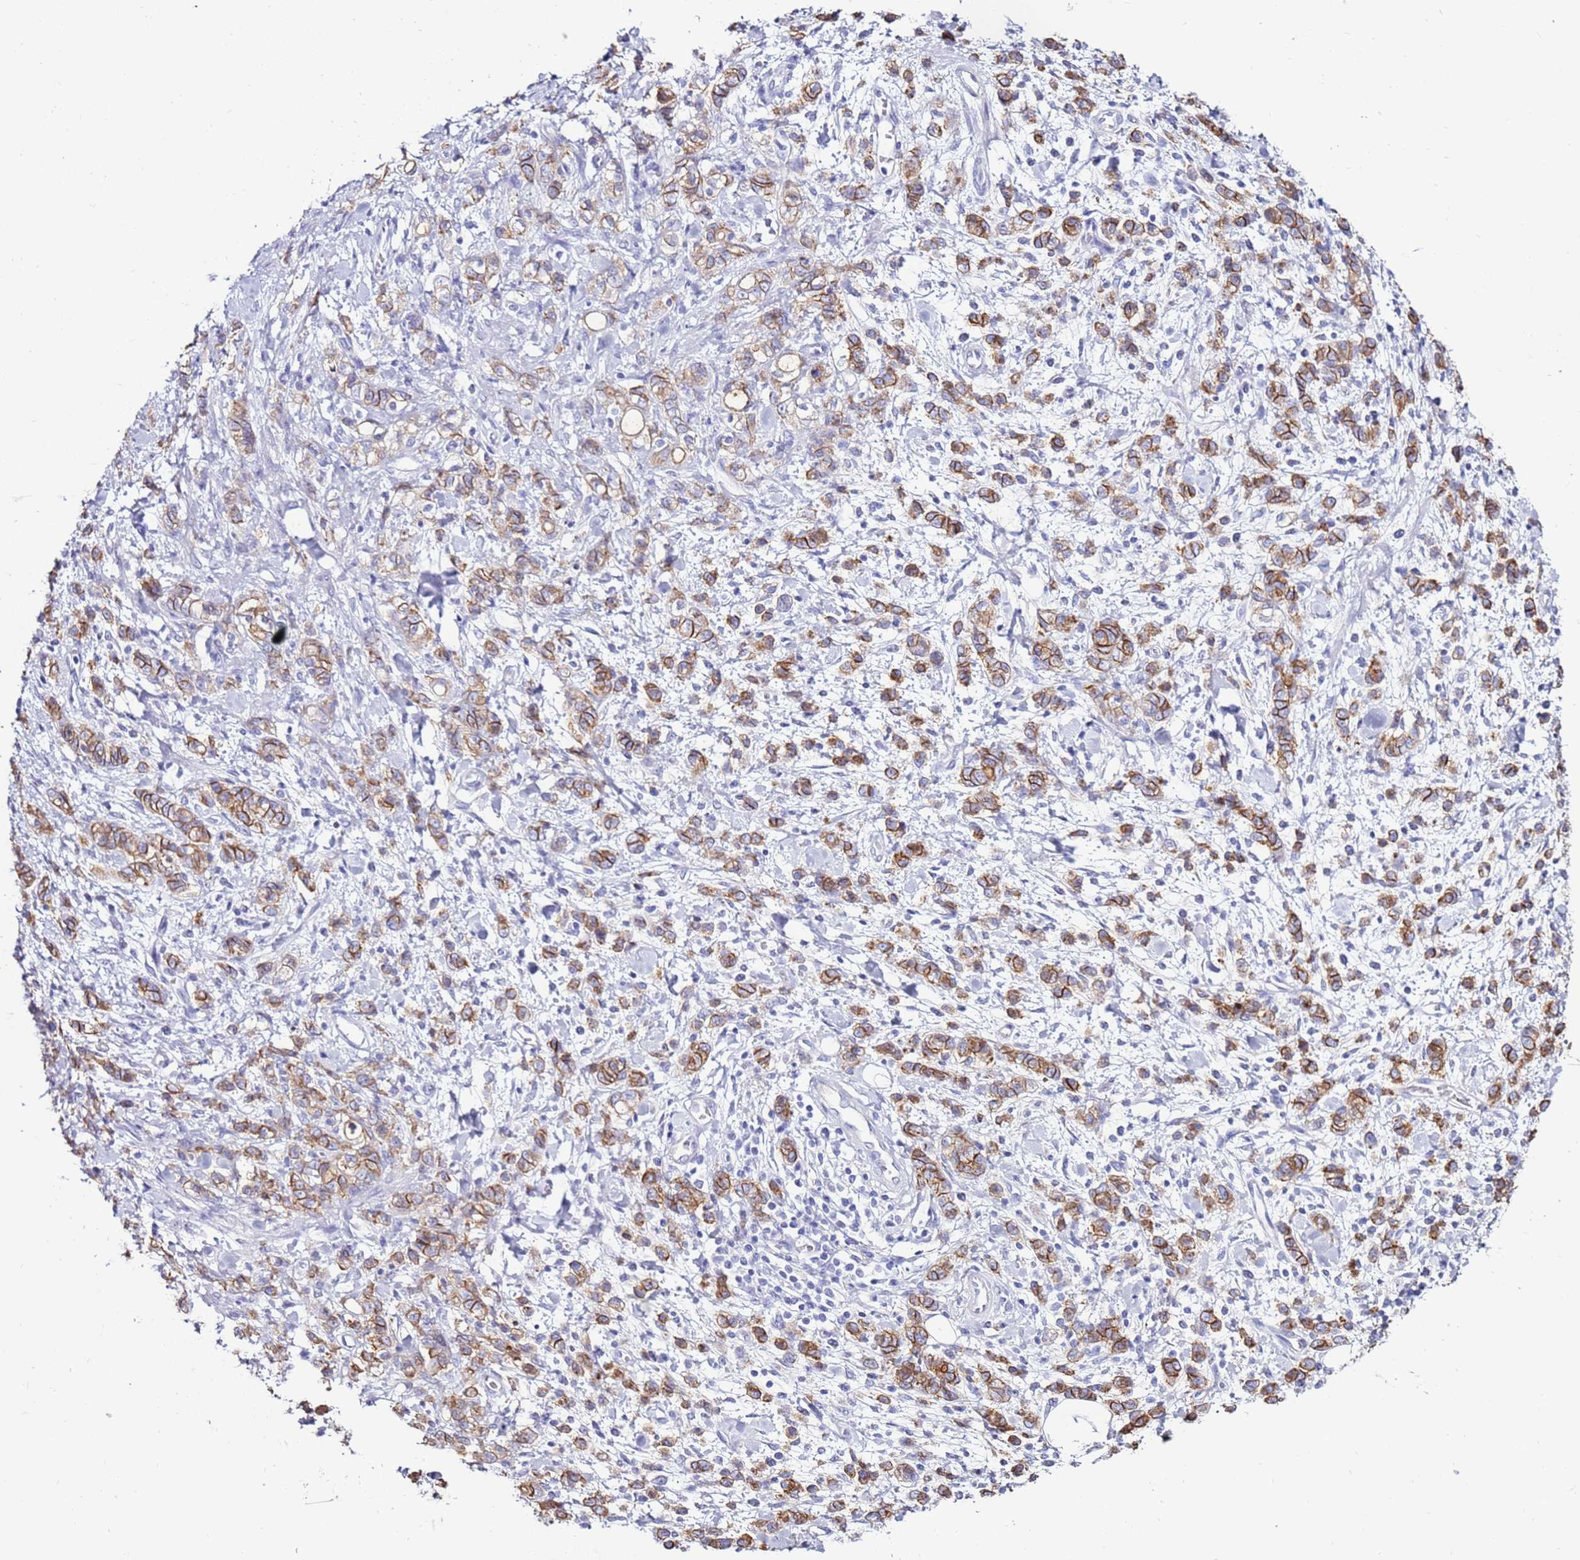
{"staining": {"intensity": "strong", "quantity": ">75%", "location": "cytoplasmic/membranous"}, "tissue": "stomach cancer", "cell_type": "Tumor cells", "image_type": "cancer", "snomed": [{"axis": "morphology", "description": "Adenocarcinoma, NOS"}, {"axis": "topography", "description": "Stomach"}], "caption": "DAB (3,3'-diaminobenzidine) immunohistochemical staining of human stomach adenocarcinoma reveals strong cytoplasmic/membranous protein expression in about >75% of tumor cells.", "gene": "GPN3", "patient": {"sex": "male", "age": 77}}